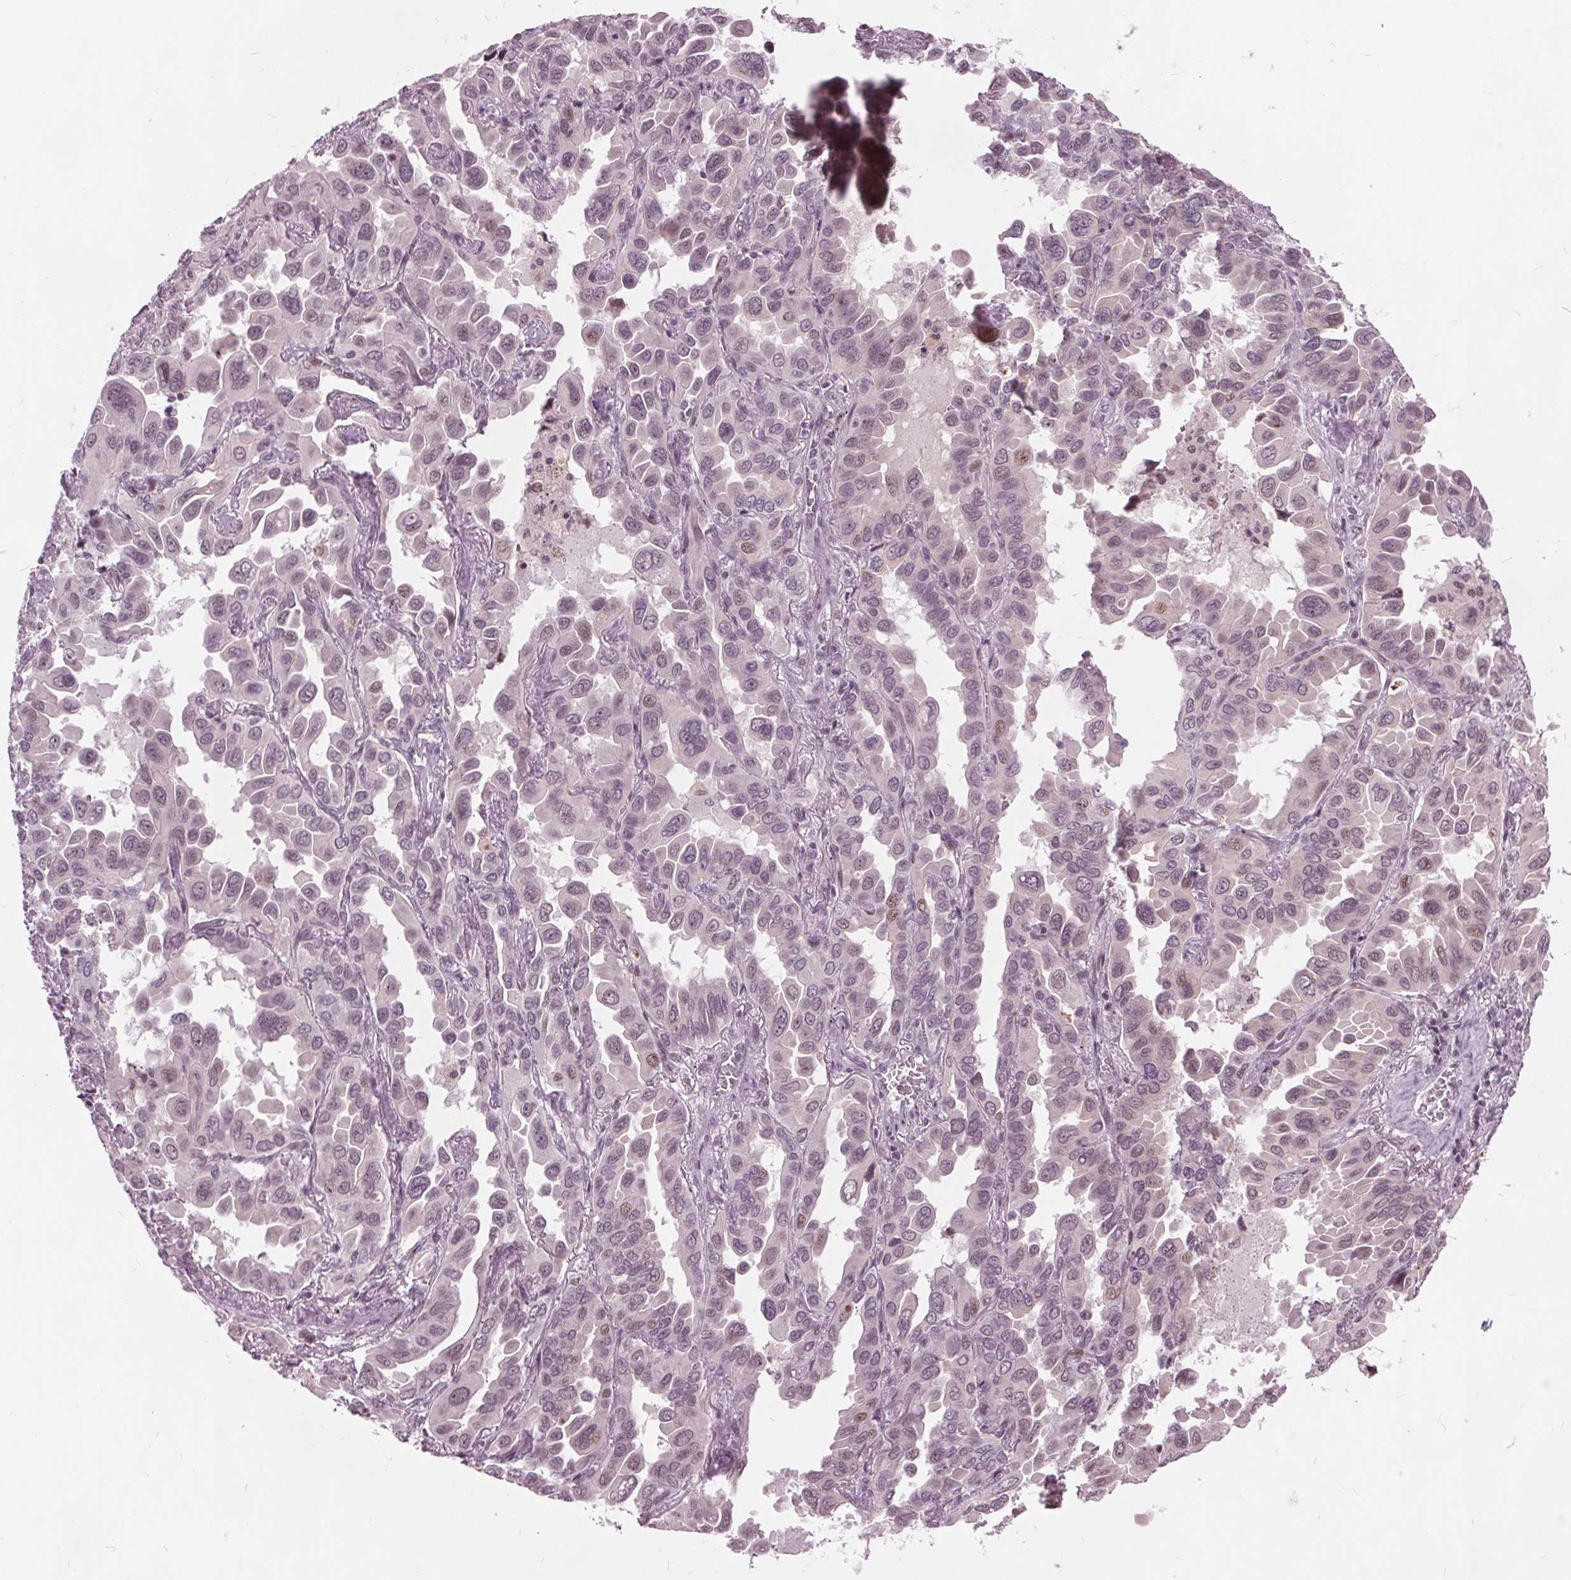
{"staining": {"intensity": "weak", "quantity": "25%-75%", "location": "nuclear"}, "tissue": "lung cancer", "cell_type": "Tumor cells", "image_type": "cancer", "snomed": [{"axis": "morphology", "description": "Adenocarcinoma, NOS"}, {"axis": "topography", "description": "Lung"}], "caption": "About 25%-75% of tumor cells in lung cancer reveal weak nuclear protein expression as visualized by brown immunohistochemical staining.", "gene": "TTC34", "patient": {"sex": "male", "age": 64}}